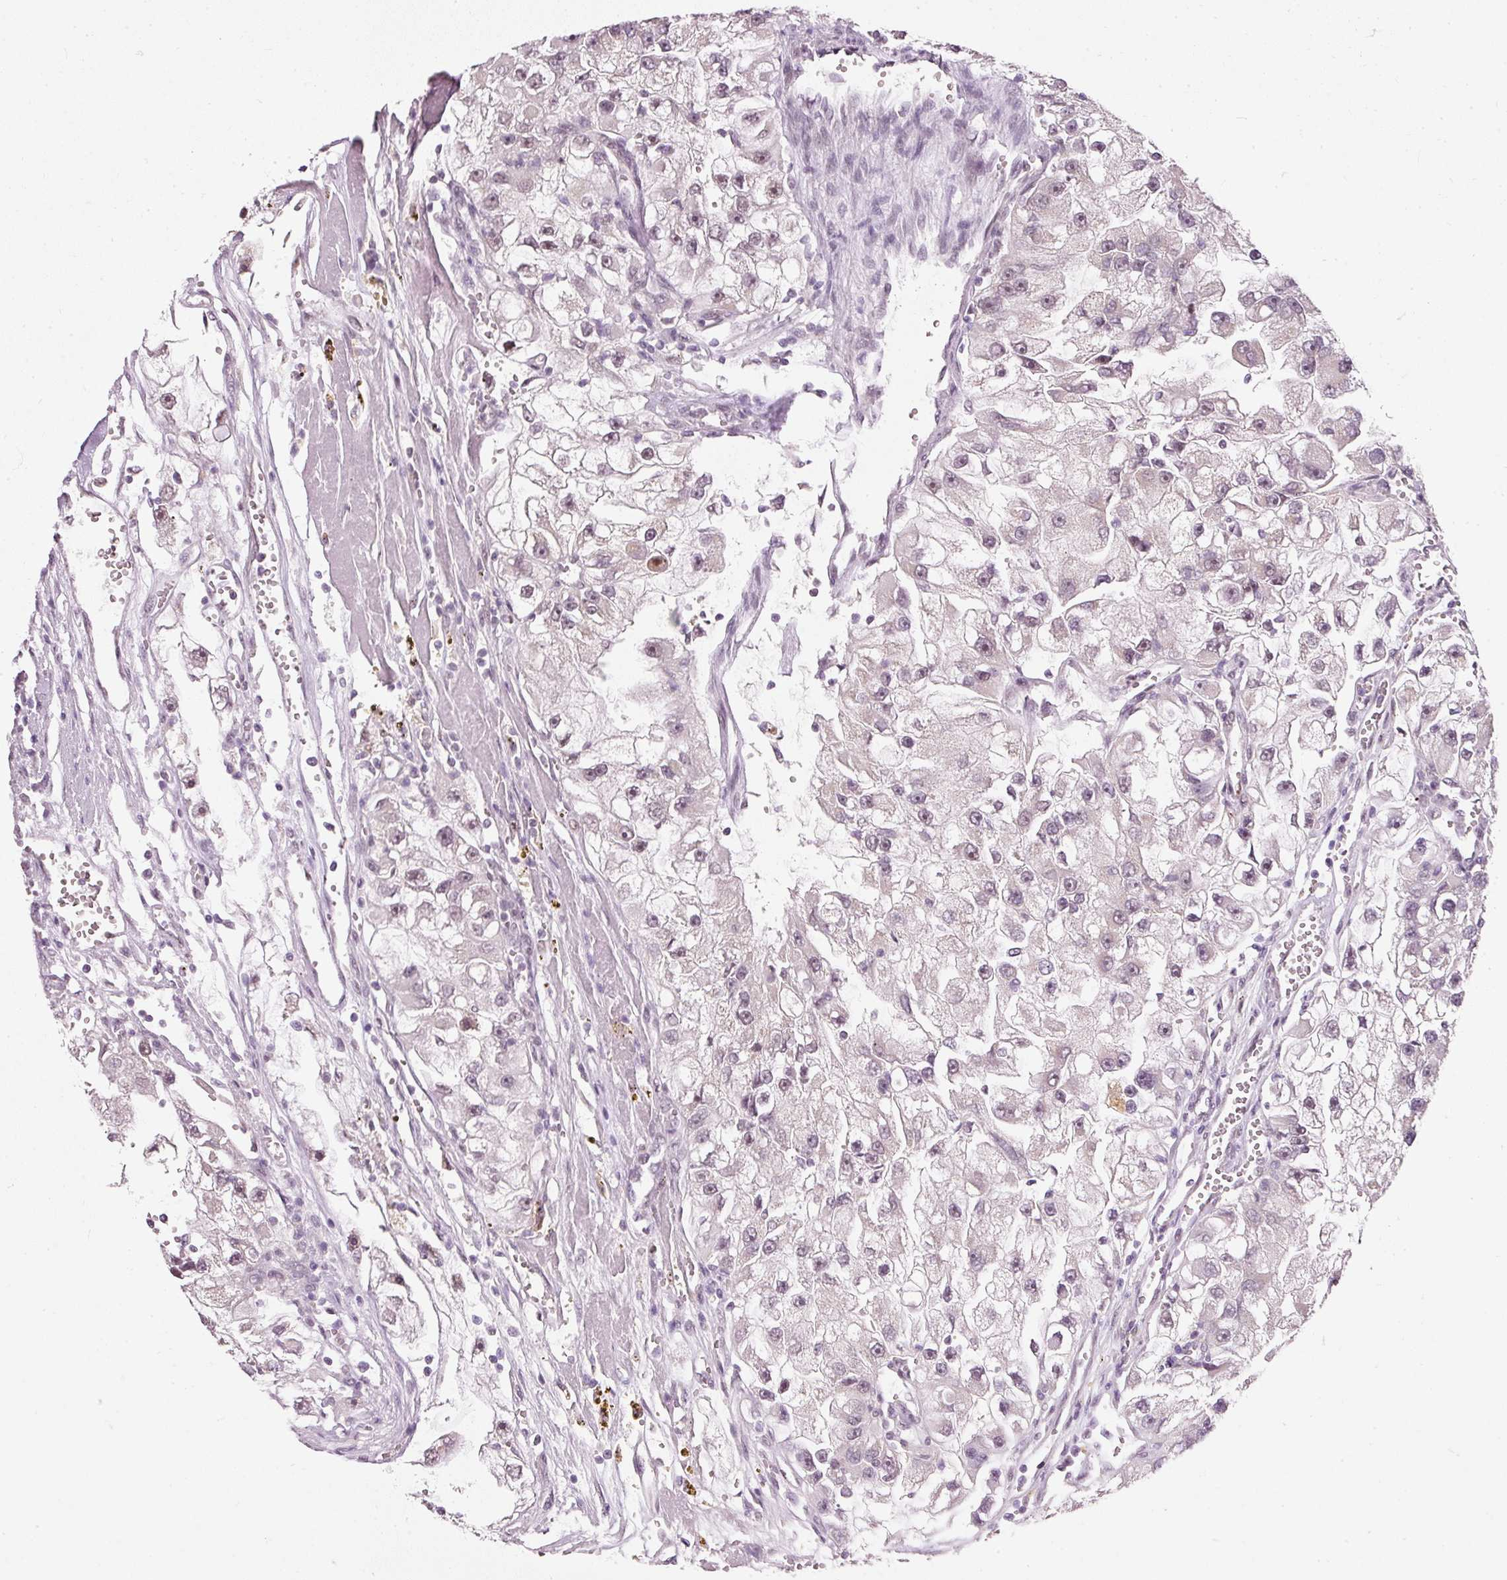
{"staining": {"intensity": "negative", "quantity": "none", "location": "none"}, "tissue": "renal cancer", "cell_type": "Tumor cells", "image_type": "cancer", "snomed": [{"axis": "morphology", "description": "Adenocarcinoma, NOS"}, {"axis": "topography", "description": "Kidney"}], "caption": "IHC histopathology image of neoplastic tissue: adenocarcinoma (renal) stained with DAB exhibits no significant protein staining in tumor cells.", "gene": "FSTL3", "patient": {"sex": "male", "age": 63}}